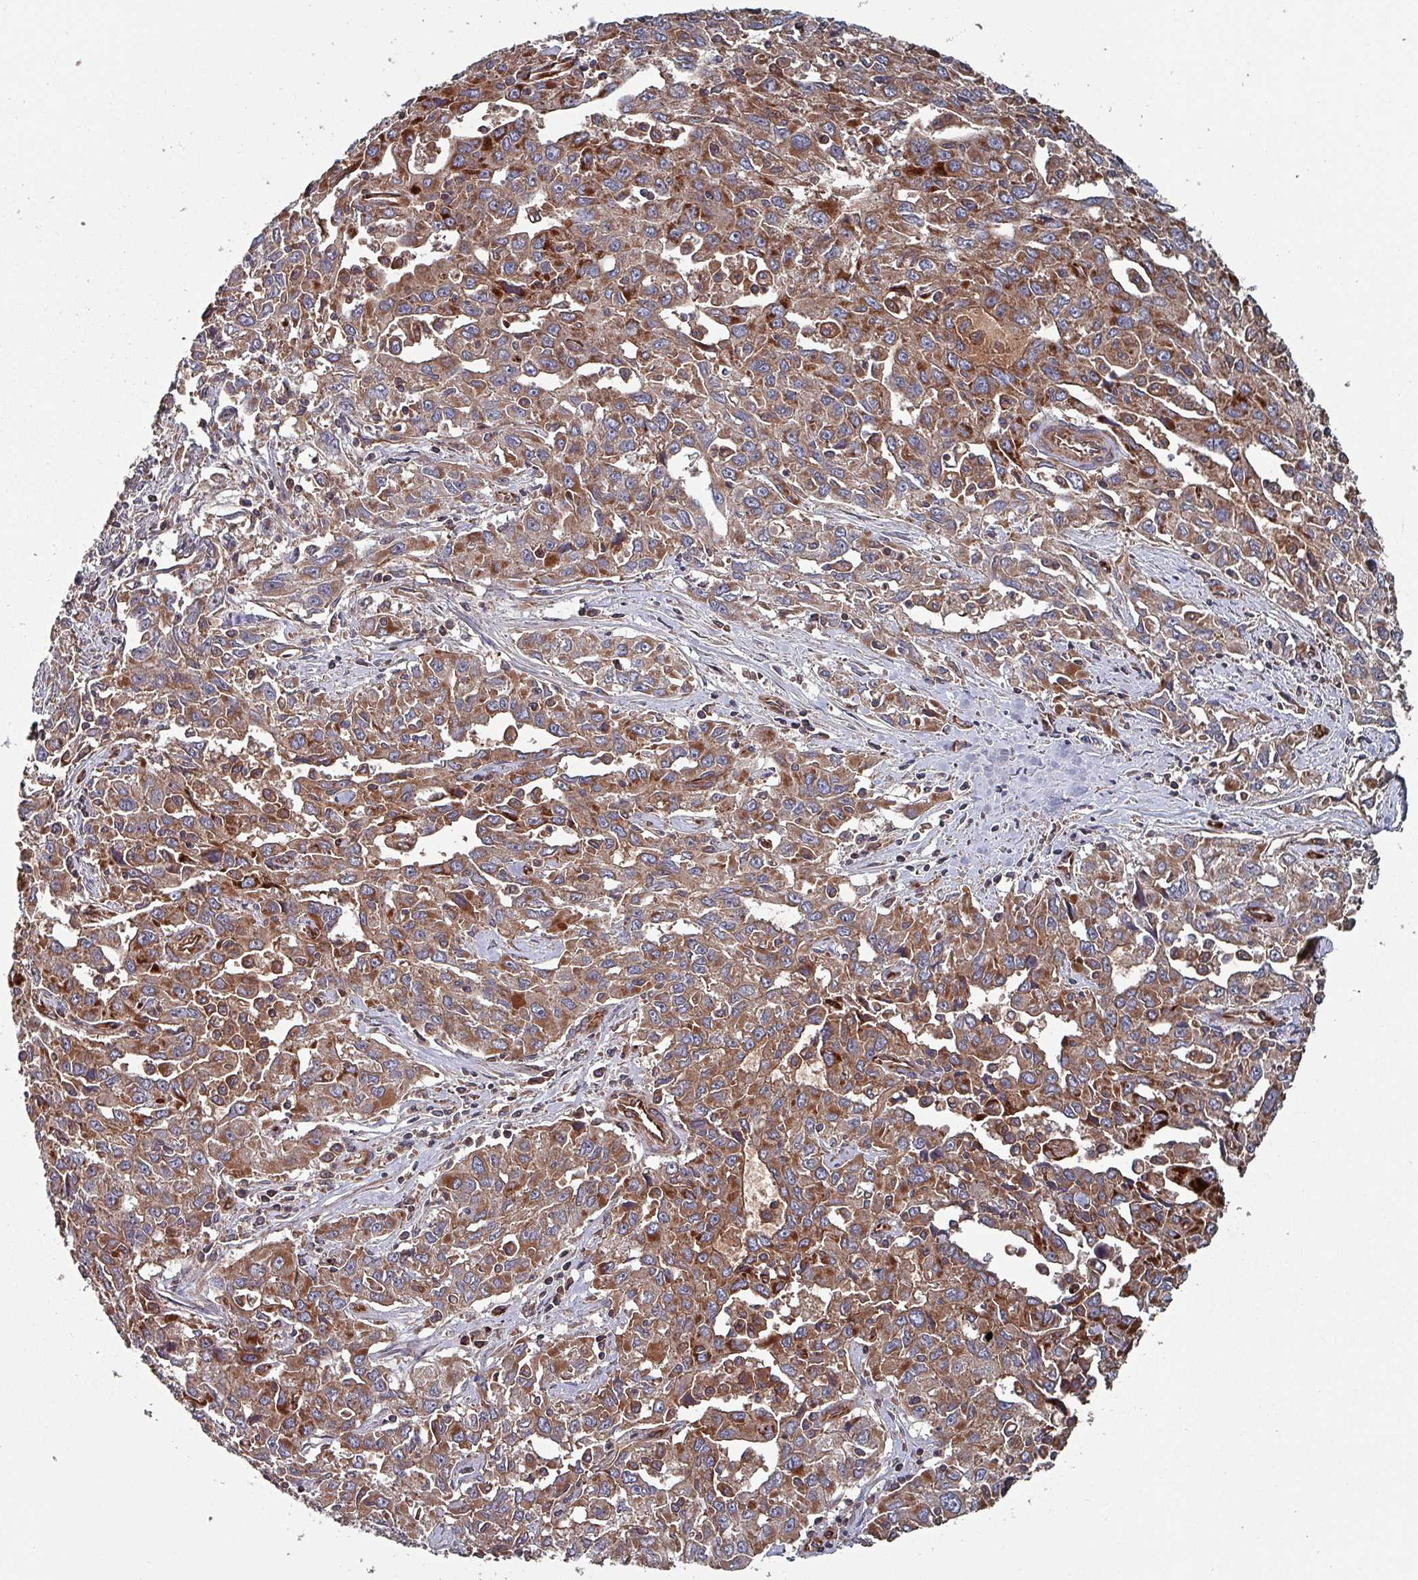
{"staining": {"intensity": "moderate", "quantity": ">75%", "location": "cytoplasmic/membranous"}, "tissue": "liver cancer", "cell_type": "Tumor cells", "image_type": "cancer", "snomed": [{"axis": "morphology", "description": "Carcinoma, Hepatocellular, NOS"}, {"axis": "topography", "description": "Liver"}], "caption": "Immunohistochemistry (DAB) staining of human liver hepatocellular carcinoma demonstrates moderate cytoplasmic/membranous protein staining in about >75% of tumor cells.", "gene": "ANO10", "patient": {"sex": "male", "age": 63}}